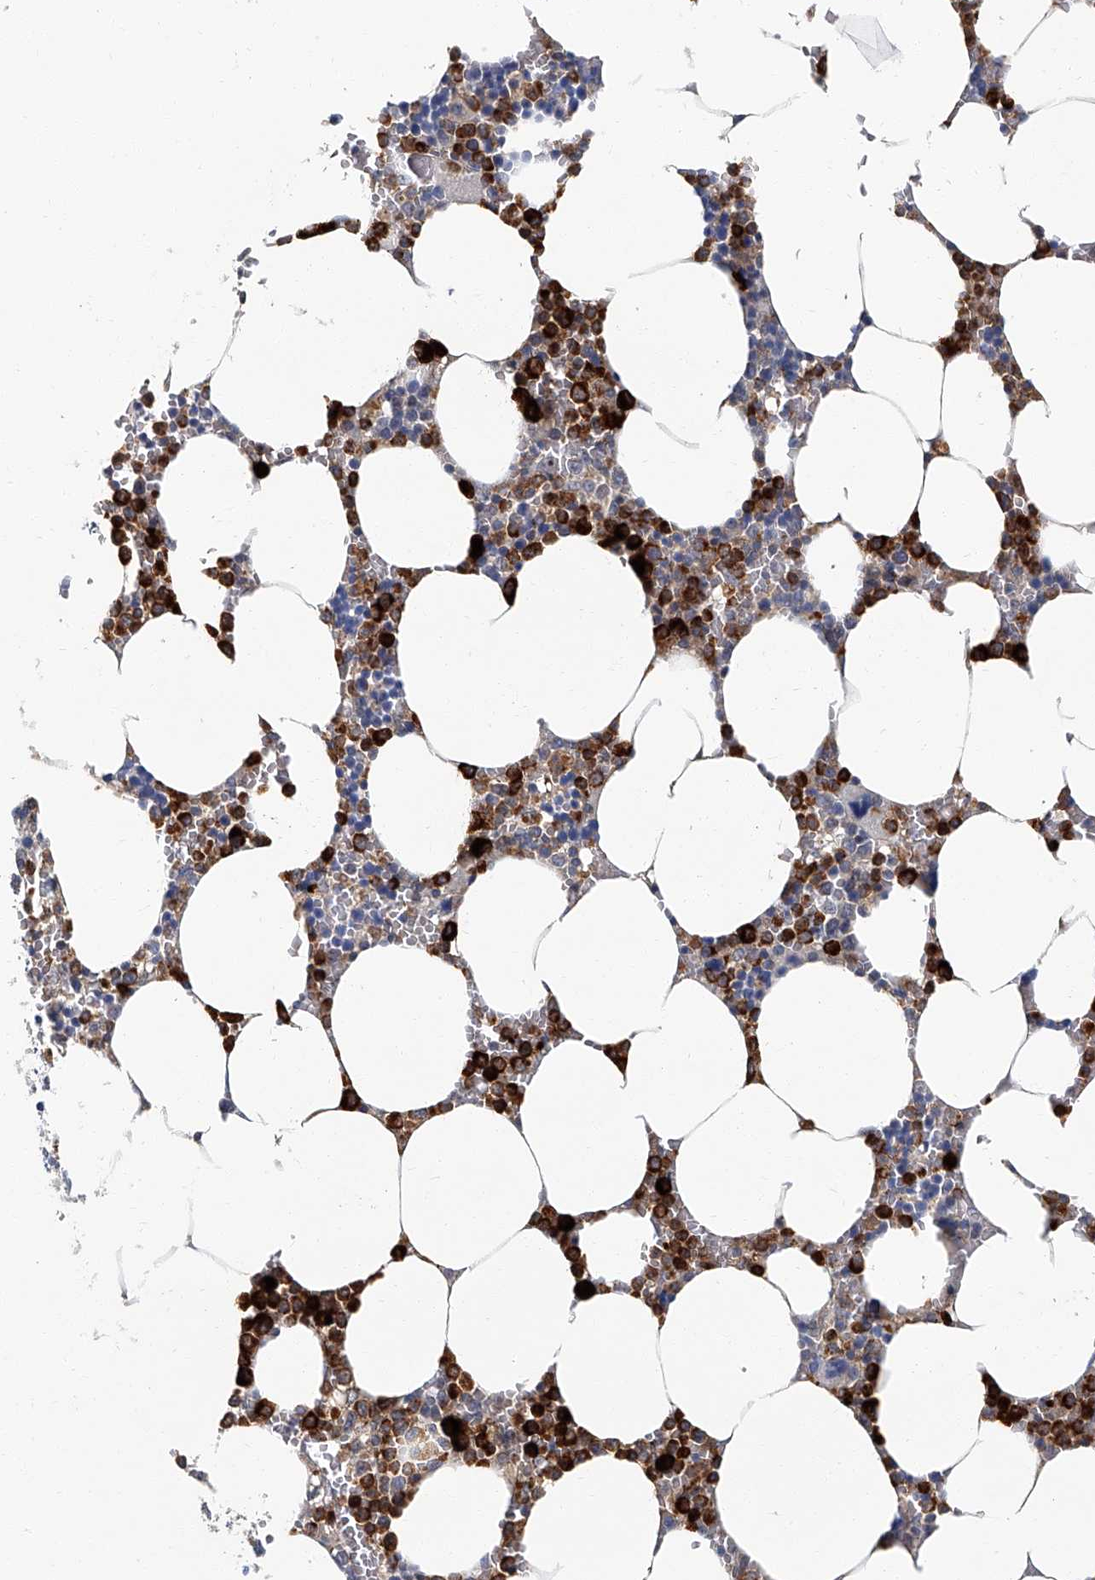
{"staining": {"intensity": "strong", "quantity": "25%-75%", "location": "cytoplasmic/membranous"}, "tissue": "bone marrow", "cell_type": "Hematopoietic cells", "image_type": "normal", "snomed": [{"axis": "morphology", "description": "Normal tissue, NOS"}, {"axis": "topography", "description": "Bone marrow"}], "caption": "IHC histopathology image of benign bone marrow stained for a protein (brown), which displays high levels of strong cytoplasmic/membranous positivity in approximately 25%-75% of hematopoietic cells.", "gene": "AKNAD1", "patient": {"sex": "male", "age": 70}}